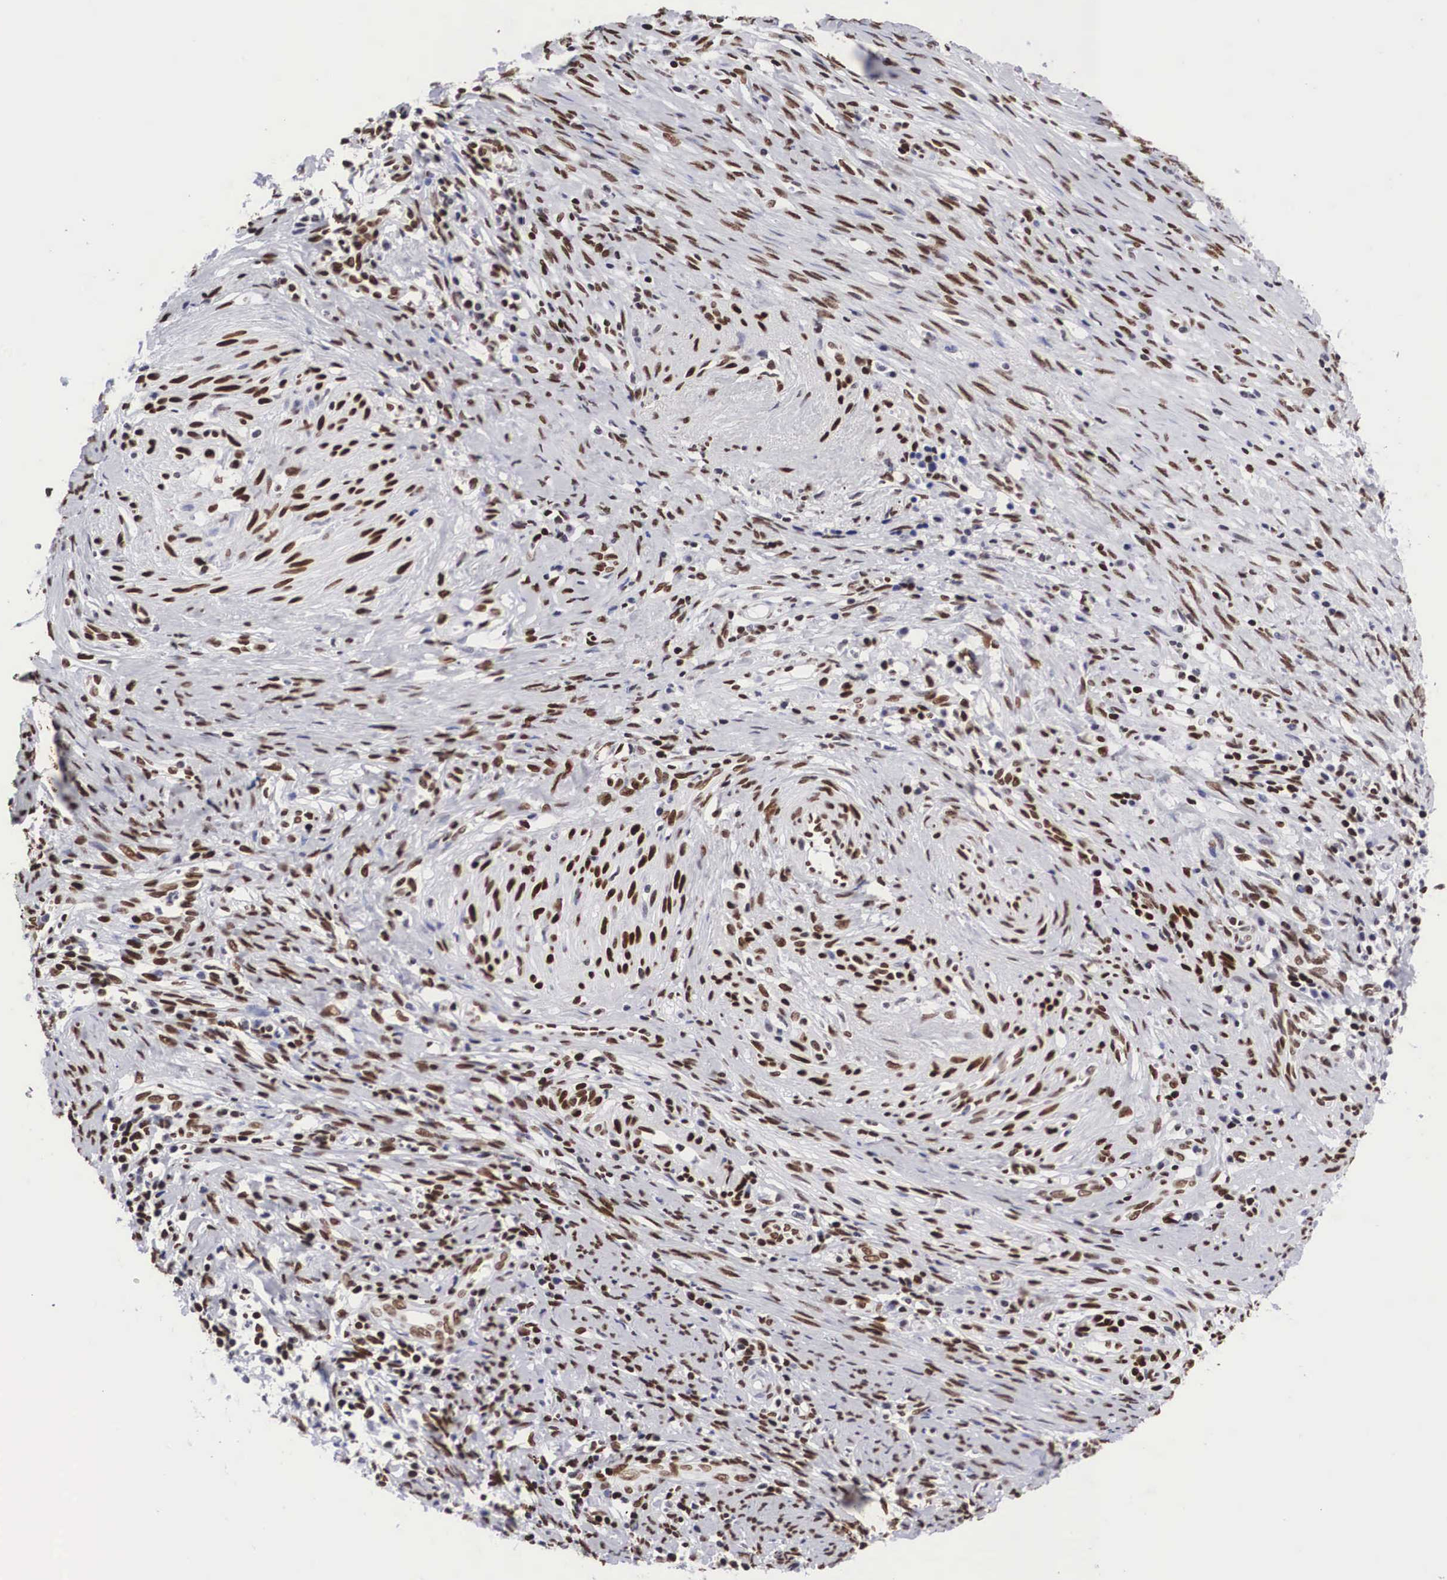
{"staining": {"intensity": "moderate", "quantity": "25%-75%", "location": "nuclear"}, "tissue": "cervical cancer", "cell_type": "Tumor cells", "image_type": "cancer", "snomed": [{"axis": "morphology", "description": "Squamous cell carcinoma, NOS"}, {"axis": "topography", "description": "Cervix"}], "caption": "Protein analysis of cervical cancer tissue shows moderate nuclear staining in about 25%-75% of tumor cells. The staining was performed using DAB (3,3'-diaminobenzidine) to visualize the protein expression in brown, while the nuclei were stained in blue with hematoxylin (Magnification: 20x).", "gene": "MECP2", "patient": {"sex": "female", "age": 41}}